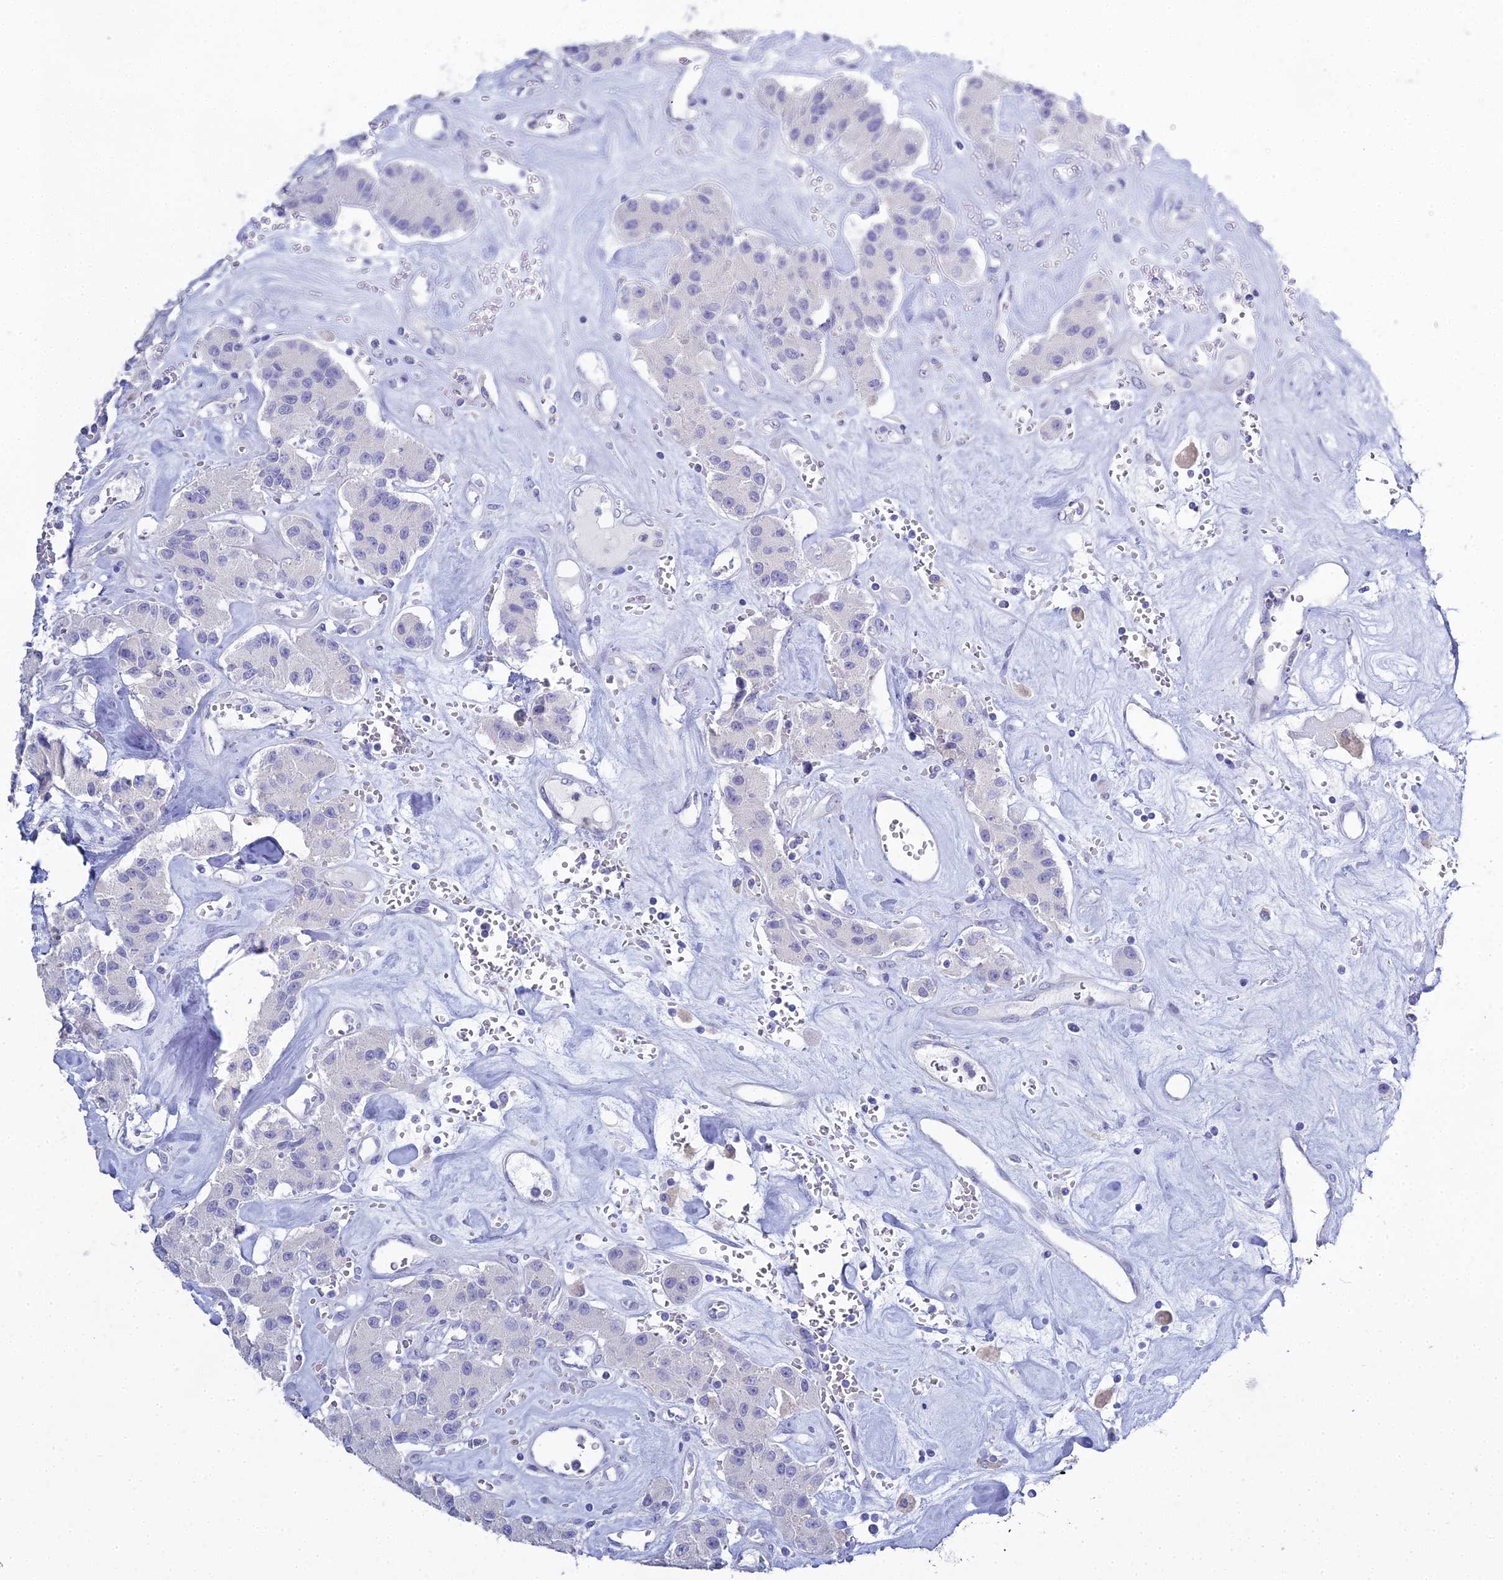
{"staining": {"intensity": "negative", "quantity": "none", "location": "none"}, "tissue": "carcinoid", "cell_type": "Tumor cells", "image_type": "cancer", "snomed": [{"axis": "morphology", "description": "Carcinoid, malignant, NOS"}, {"axis": "topography", "description": "Pancreas"}], "caption": "The image reveals no staining of tumor cells in carcinoid.", "gene": "S100A7", "patient": {"sex": "male", "age": 41}}